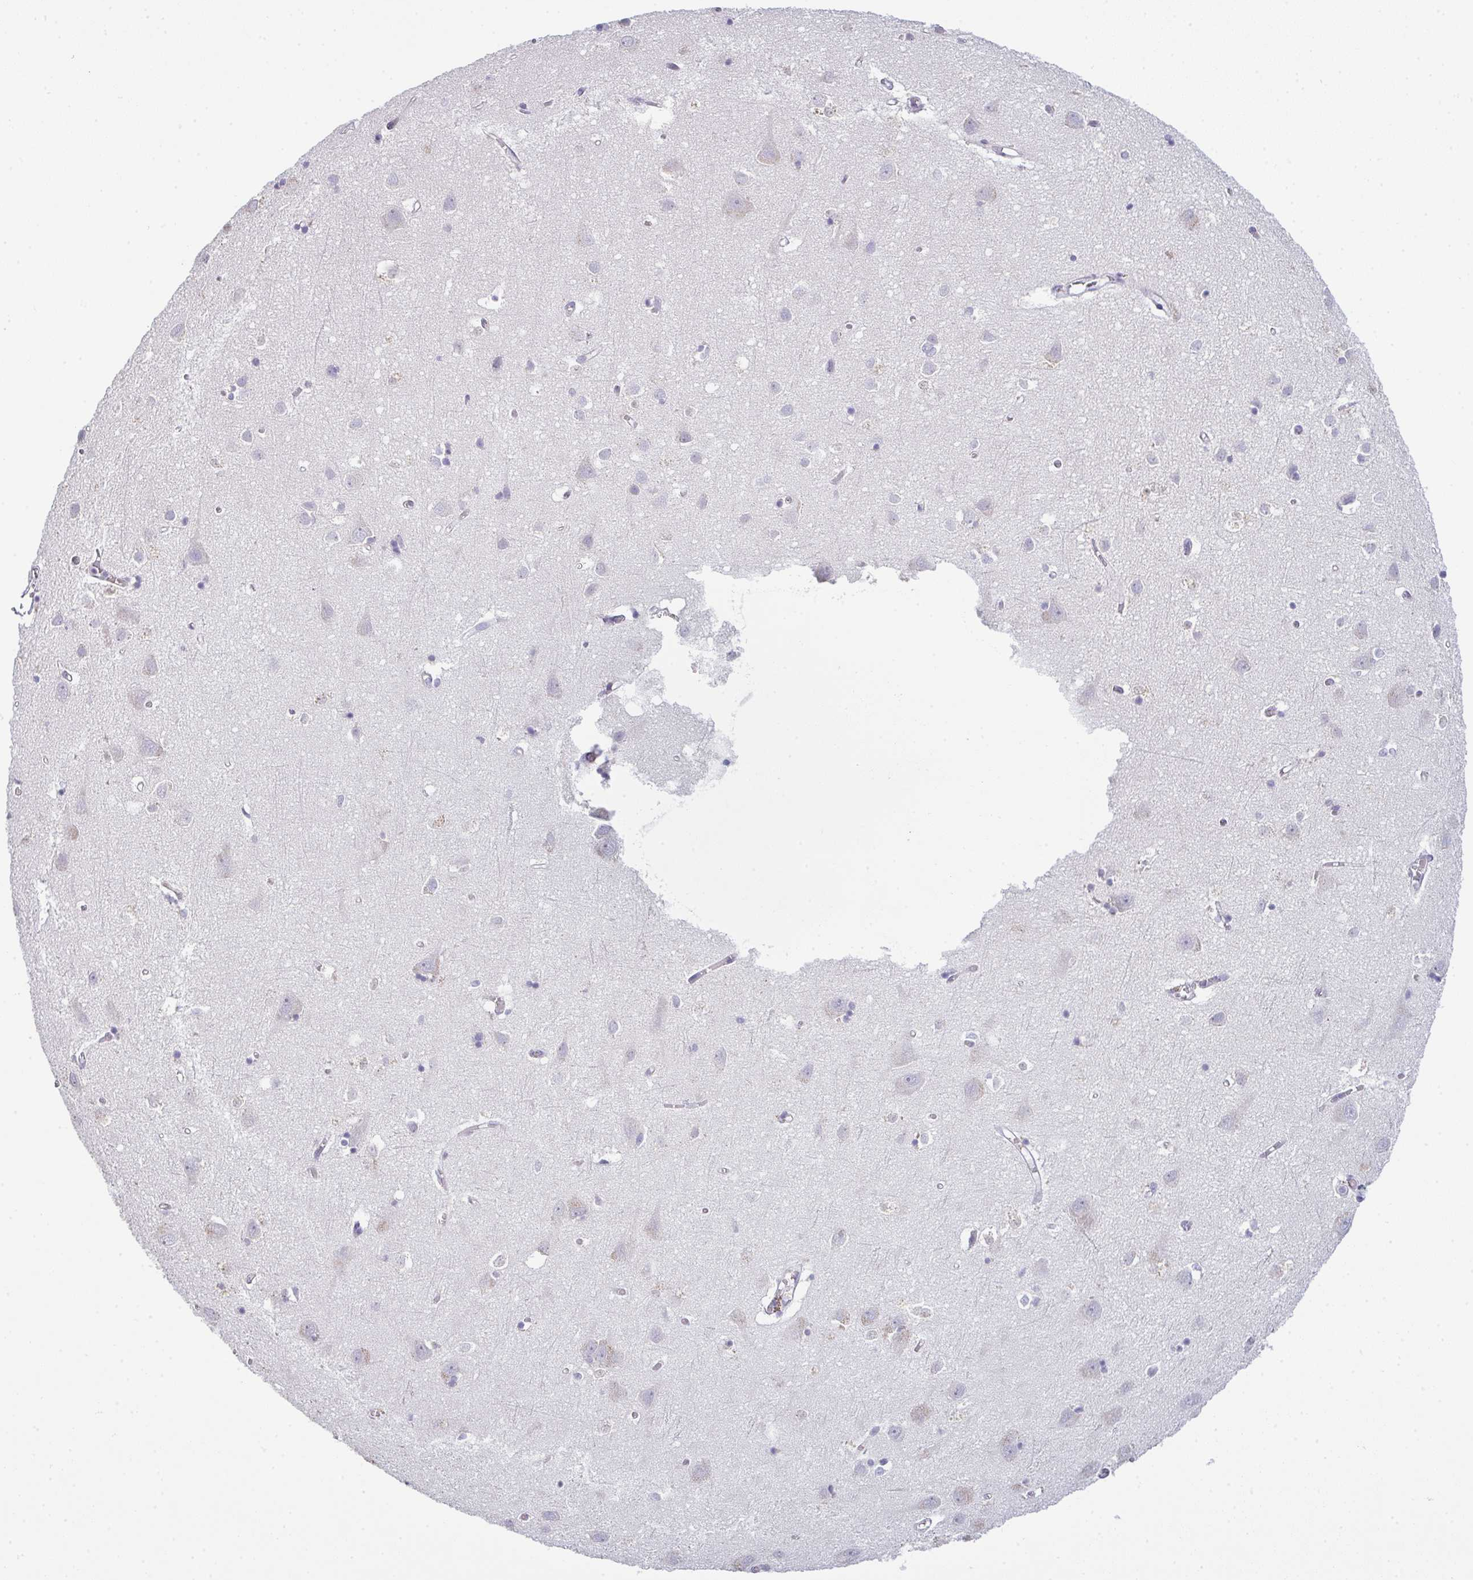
{"staining": {"intensity": "negative", "quantity": "none", "location": "none"}, "tissue": "cerebral cortex", "cell_type": "Endothelial cells", "image_type": "normal", "snomed": [{"axis": "morphology", "description": "Normal tissue, NOS"}, {"axis": "topography", "description": "Cerebral cortex"}], "caption": "The IHC histopathology image has no significant staining in endothelial cells of cerebral cortex. (DAB immunohistochemistry (IHC) visualized using brightfield microscopy, high magnification).", "gene": "ADAM21", "patient": {"sex": "male", "age": 70}}